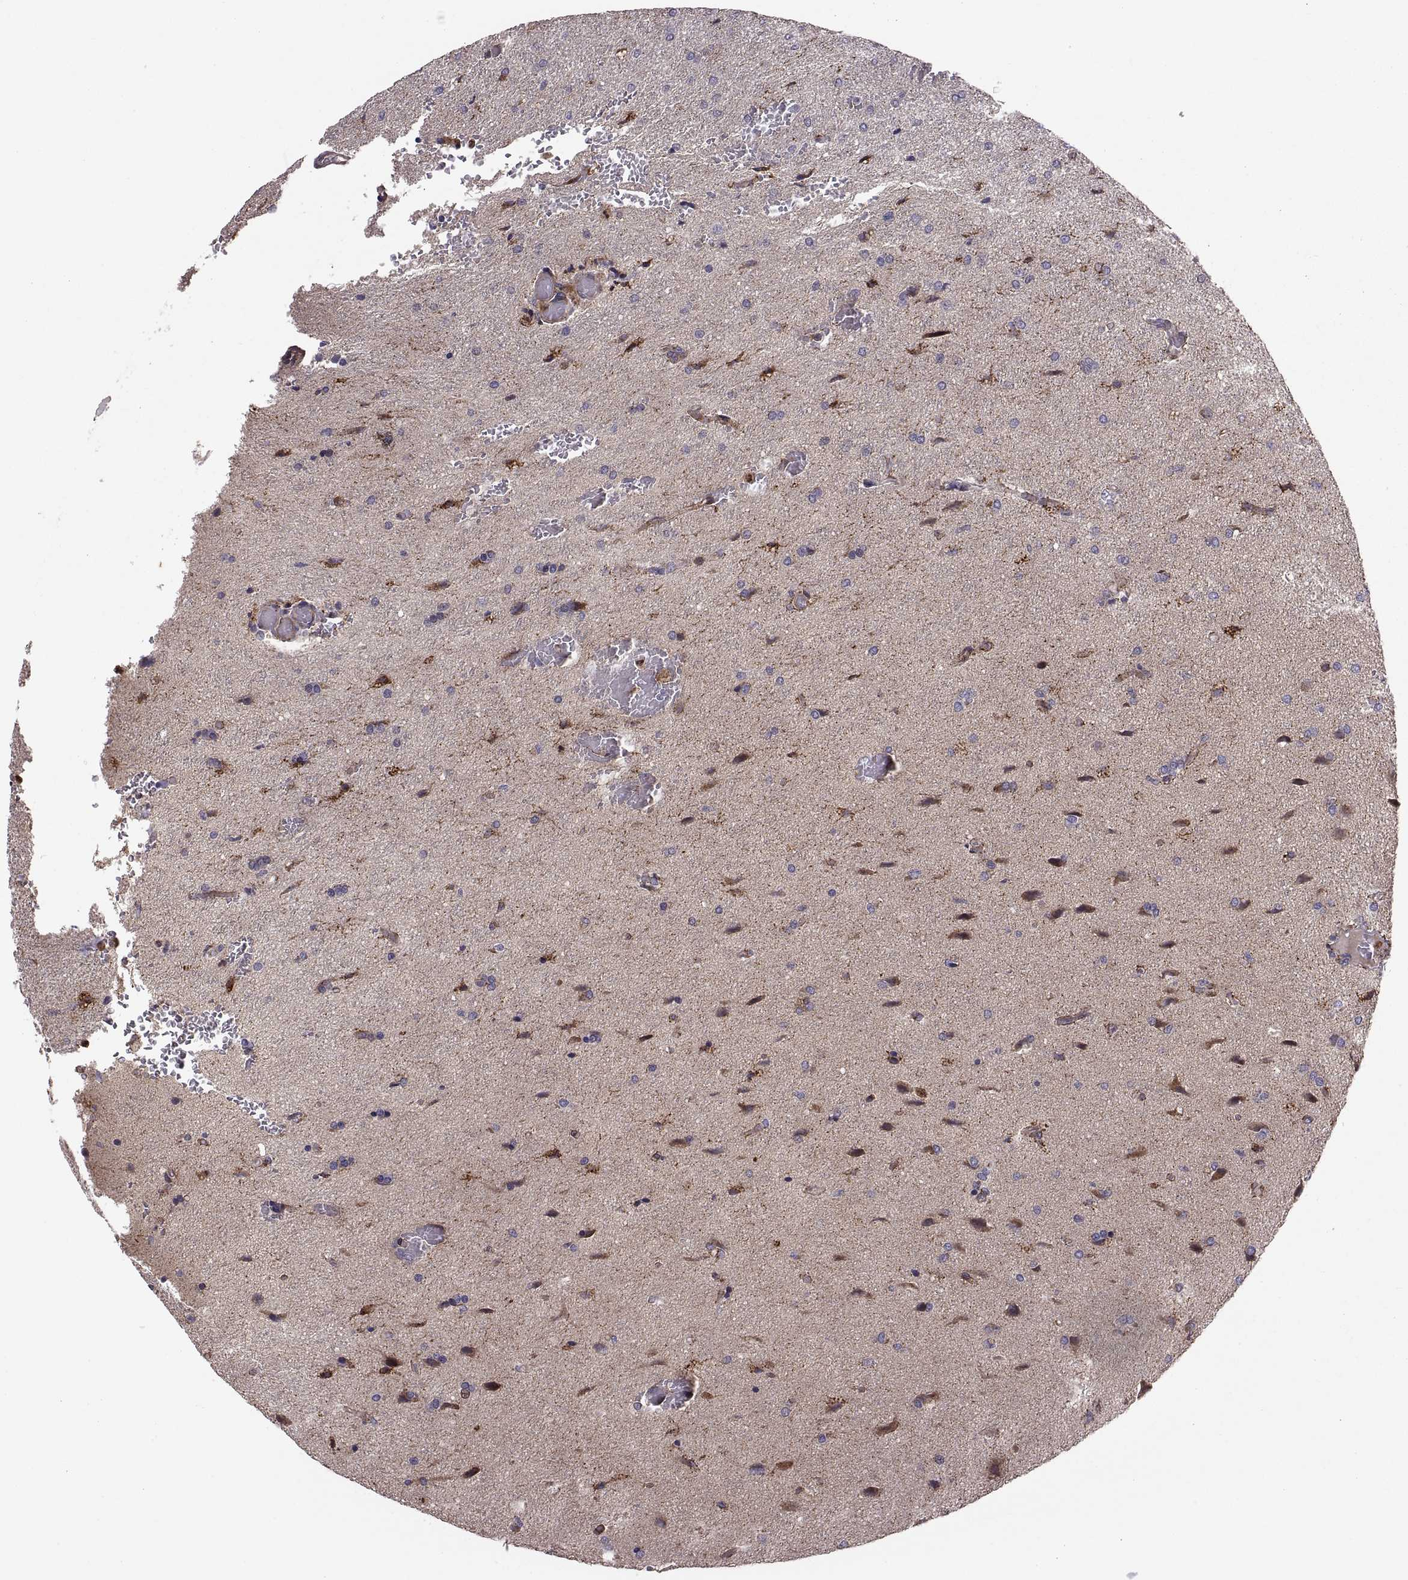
{"staining": {"intensity": "negative", "quantity": "none", "location": "none"}, "tissue": "glioma", "cell_type": "Tumor cells", "image_type": "cancer", "snomed": [{"axis": "morphology", "description": "Glioma, malignant, High grade"}, {"axis": "topography", "description": "Brain"}], "caption": "This is a histopathology image of IHC staining of glioma, which shows no positivity in tumor cells.", "gene": "TESC", "patient": {"sex": "male", "age": 68}}